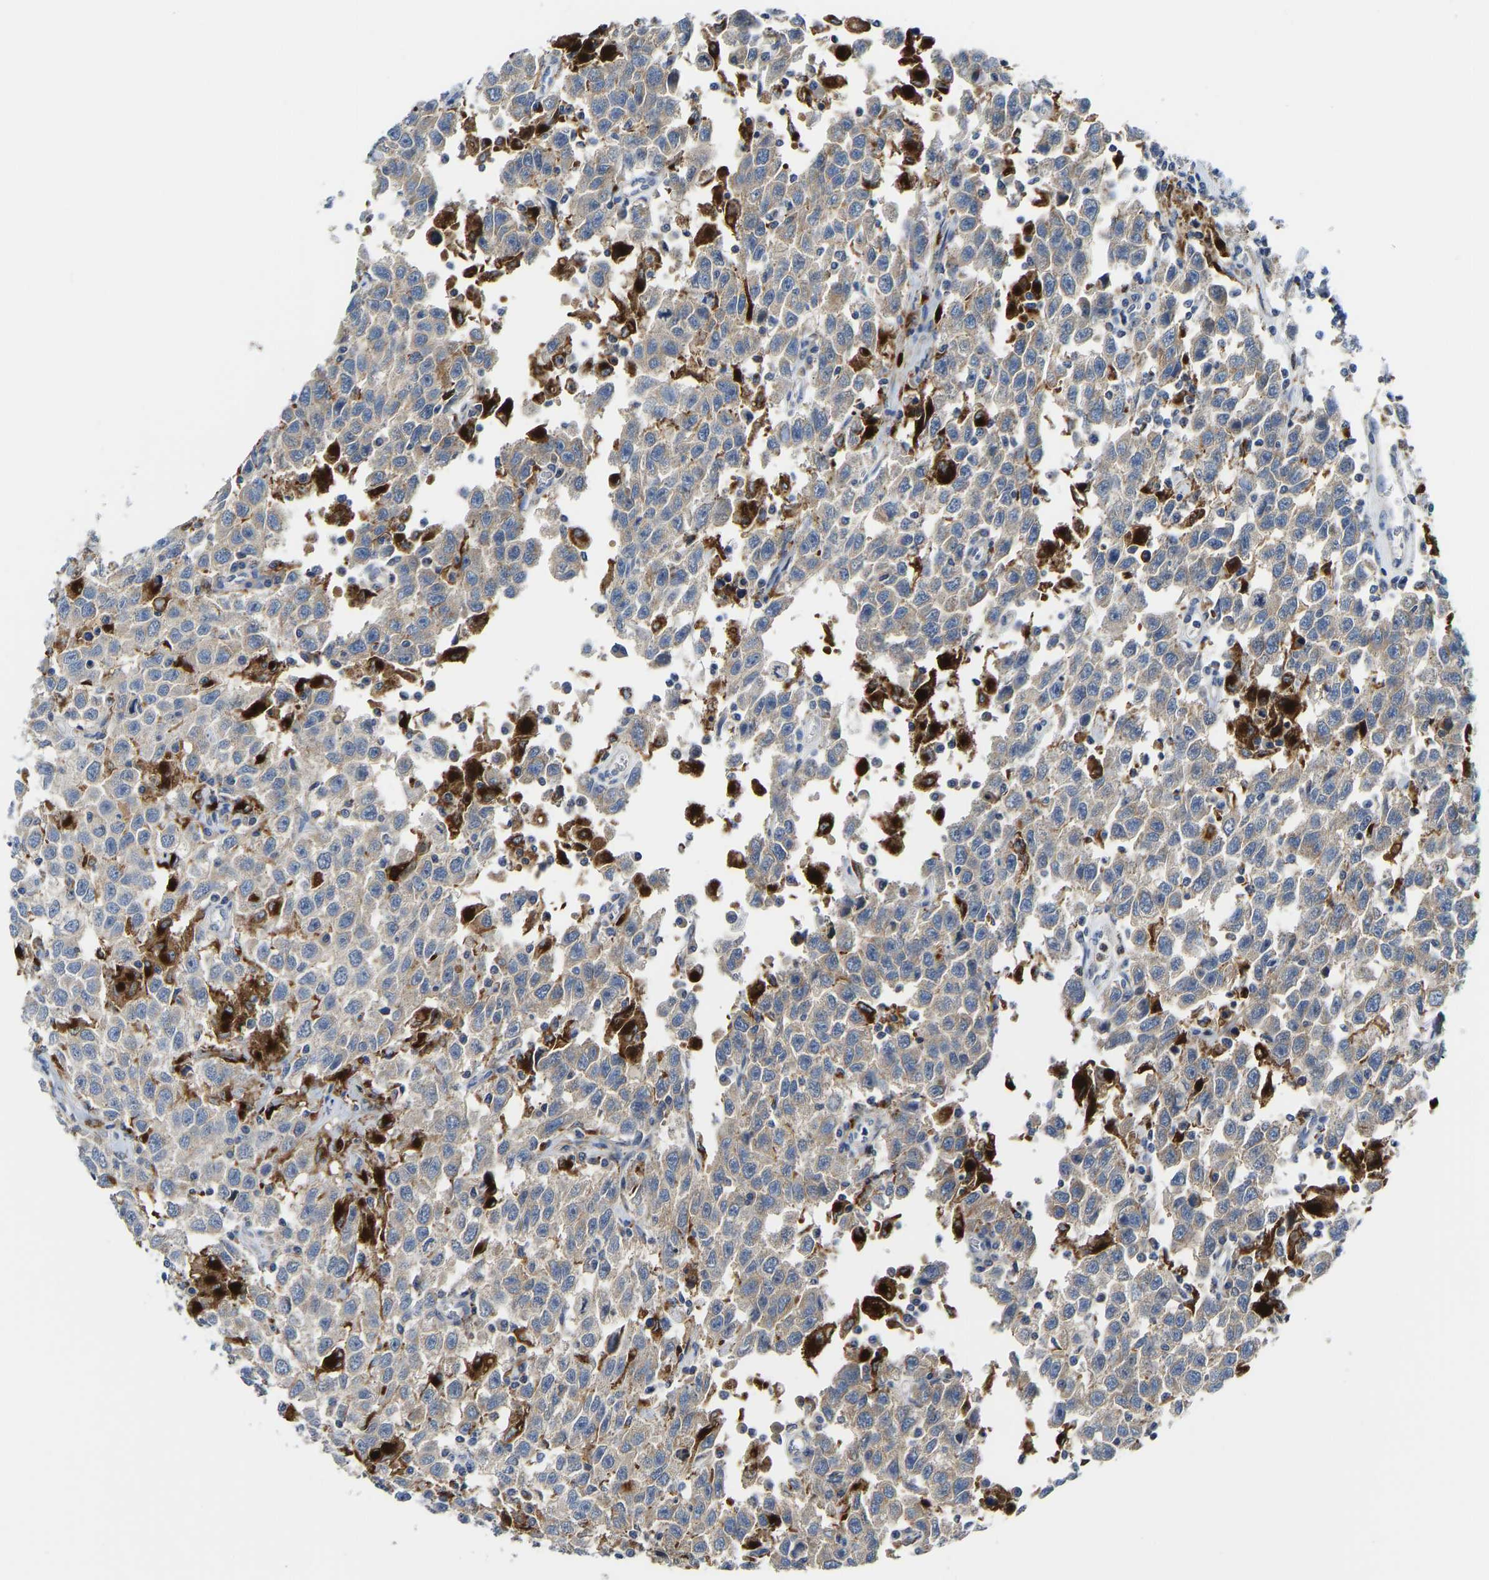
{"staining": {"intensity": "weak", "quantity": ">75%", "location": "cytoplasmic/membranous"}, "tissue": "testis cancer", "cell_type": "Tumor cells", "image_type": "cancer", "snomed": [{"axis": "morphology", "description": "Seminoma, NOS"}, {"axis": "topography", "description": "Testis"}], "caption": "High-magnification brightfield microscopy of testis cancer (seminoma) stained with DAB (brown) and counterstained with hematoxylin (blue). tumor cells exhibit weak cytoplasmic/membranous expression is identified in approximately>75% of cells.", "gene": "ATP6V1E1", "patient": {"sex": "male", "age": 41}}